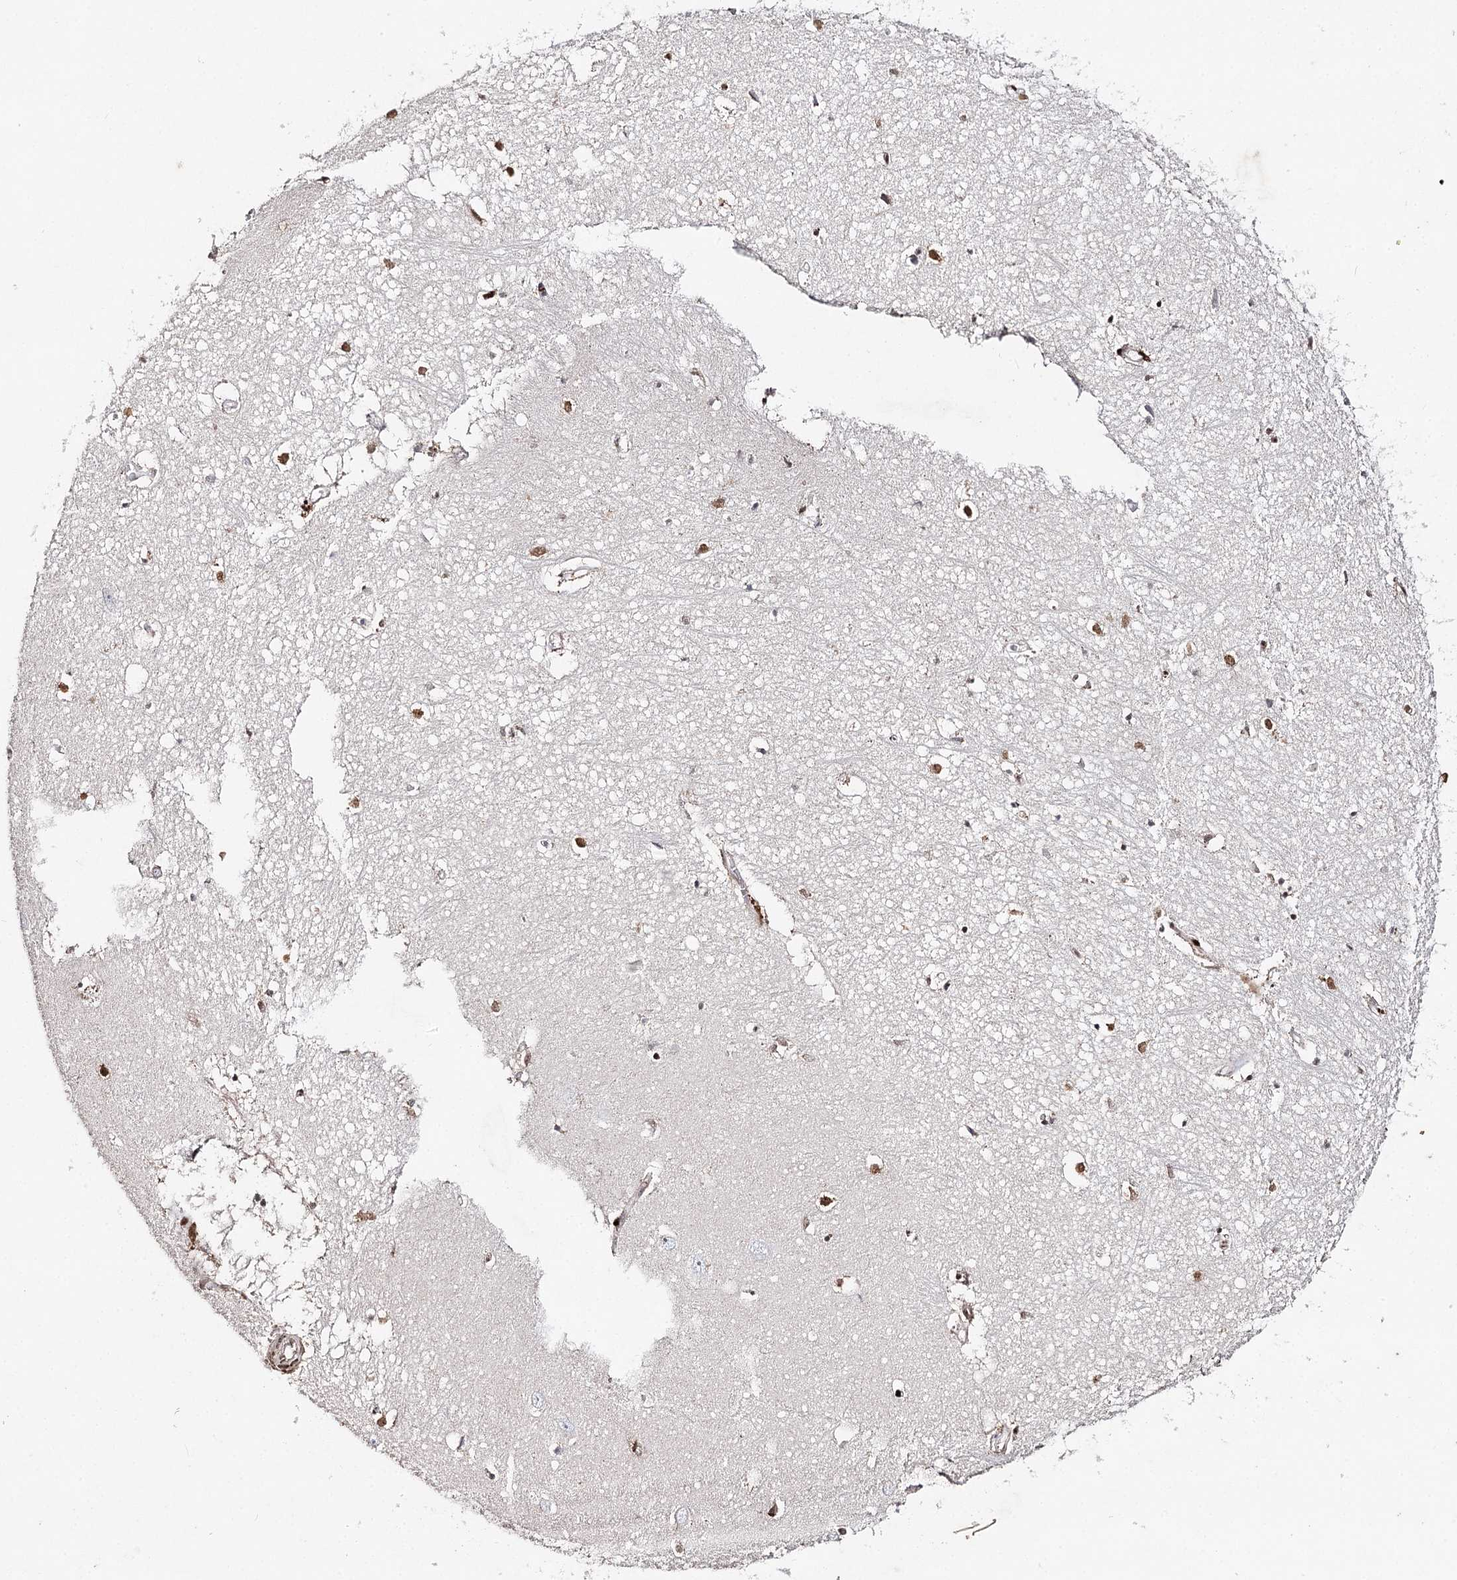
{"staining": {"intensity": "strong", "quantity": "25%-75%", "location": "nuclear"}, "tissue": "hippocampus", "cell_type": "Glial cells", "image_type": "normal", "snomed": [{"axis": "morphology", "description": "Normal tissue, NOS"}, {"axis": "topography", "description": "Hippocampus"}], "caption": "IHC image of benign hippocampus stained for a protein (brown), which reveals high levels of strong nuclear expression in approximately 25%-75% of glial cells.", "gene": "FRMD4A", "patient": {"sex": "female", "age": 64}}